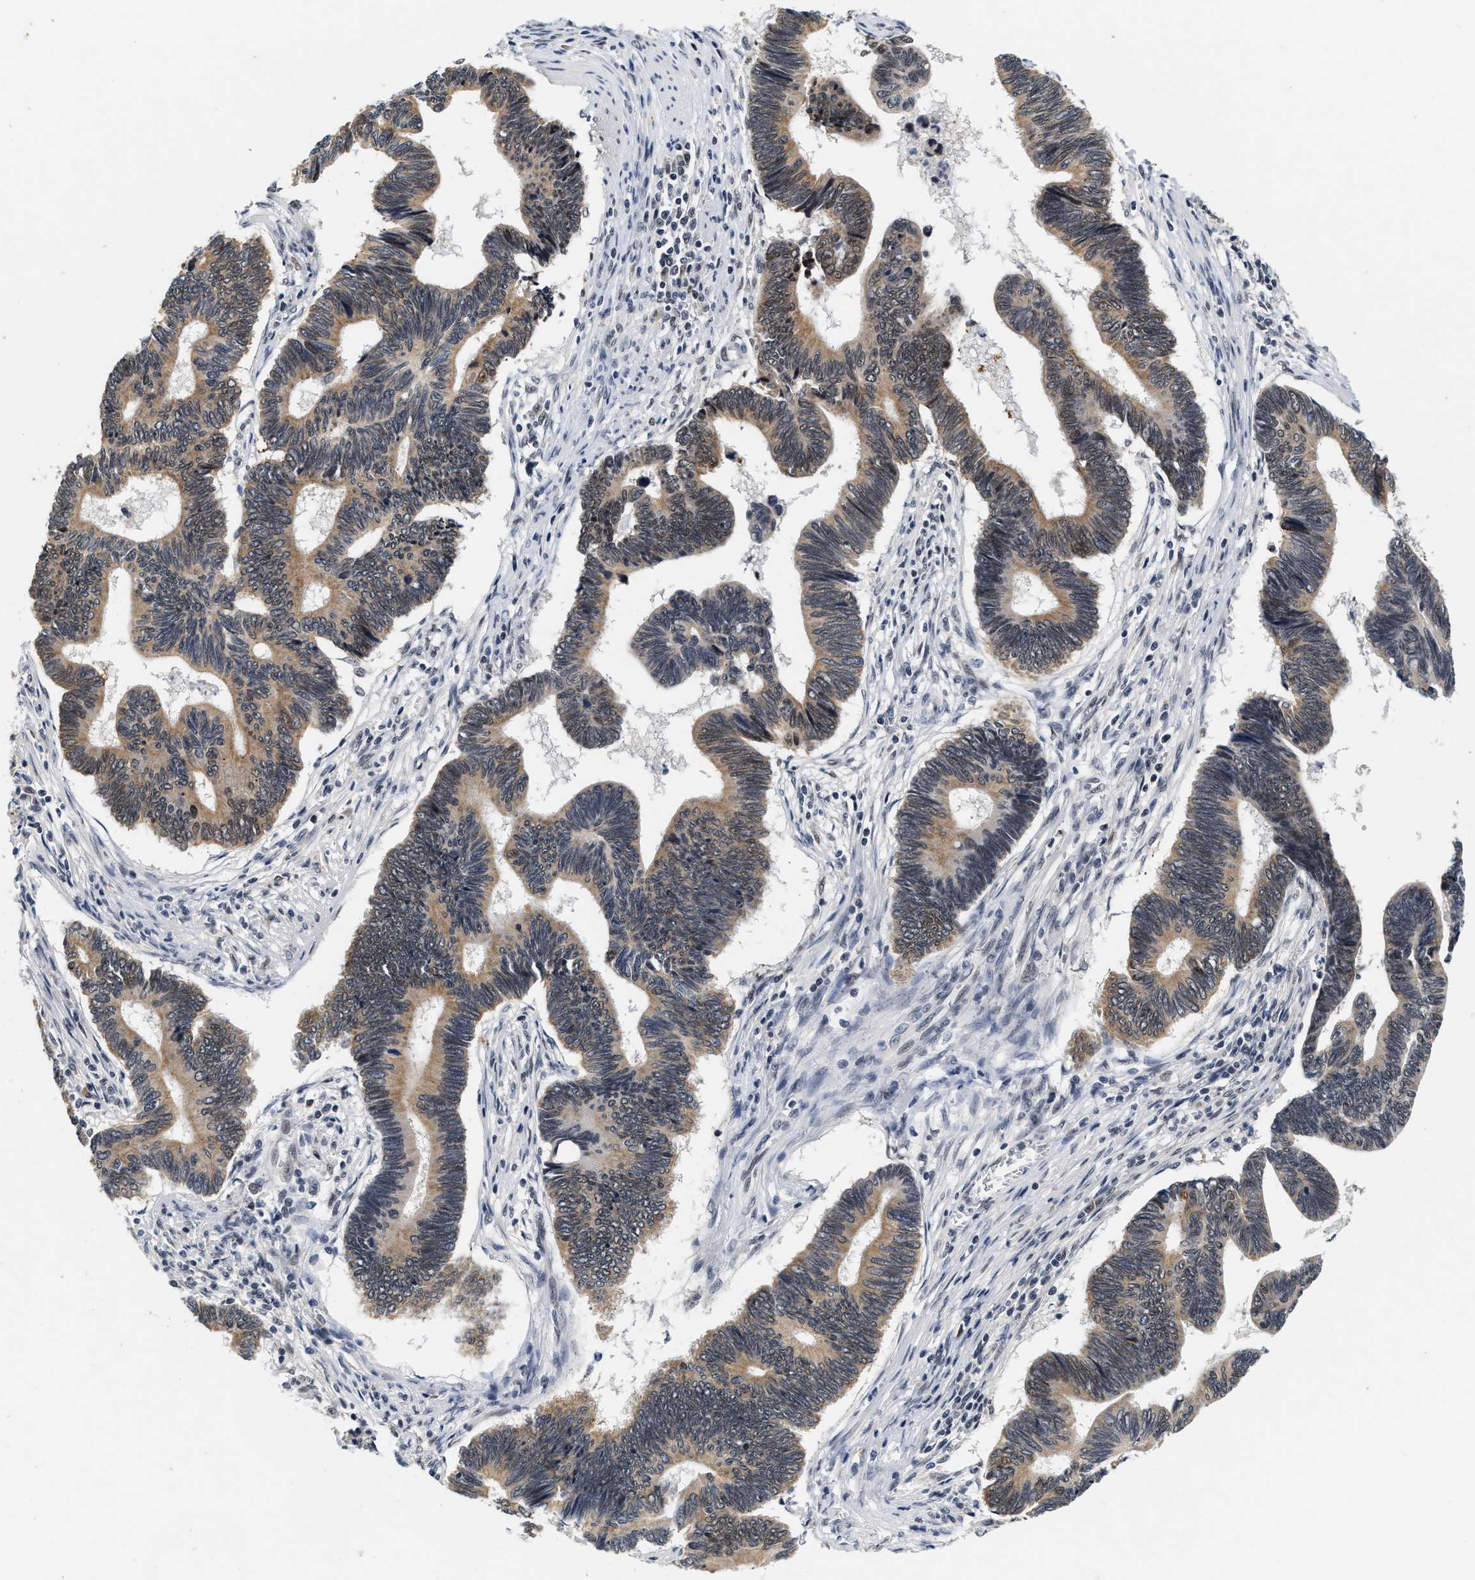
{"staining": {"intensity": "moderate", "quantity": "25%-75%", "location": "cytoplasmic/membranous,nuclear"}, "tissue": "pancreatic cancer", "cell_type": "Tumor cells", "image_type": "cancer", "snomed": [{"axis": "morphology", "description": "Adenocarcinoma, NOS"}, {"axis": "topography", "description": "Pancreas"}], "caption": "Pancreatic cancer stained with immunohistochemistry (IHC) demonstrates moderate cytoplasmic/membranous and nuclear expression in about 25%-75% of tumor cells.", "gene": "INIP", "patient": {"sex": "female", "age": 70}}